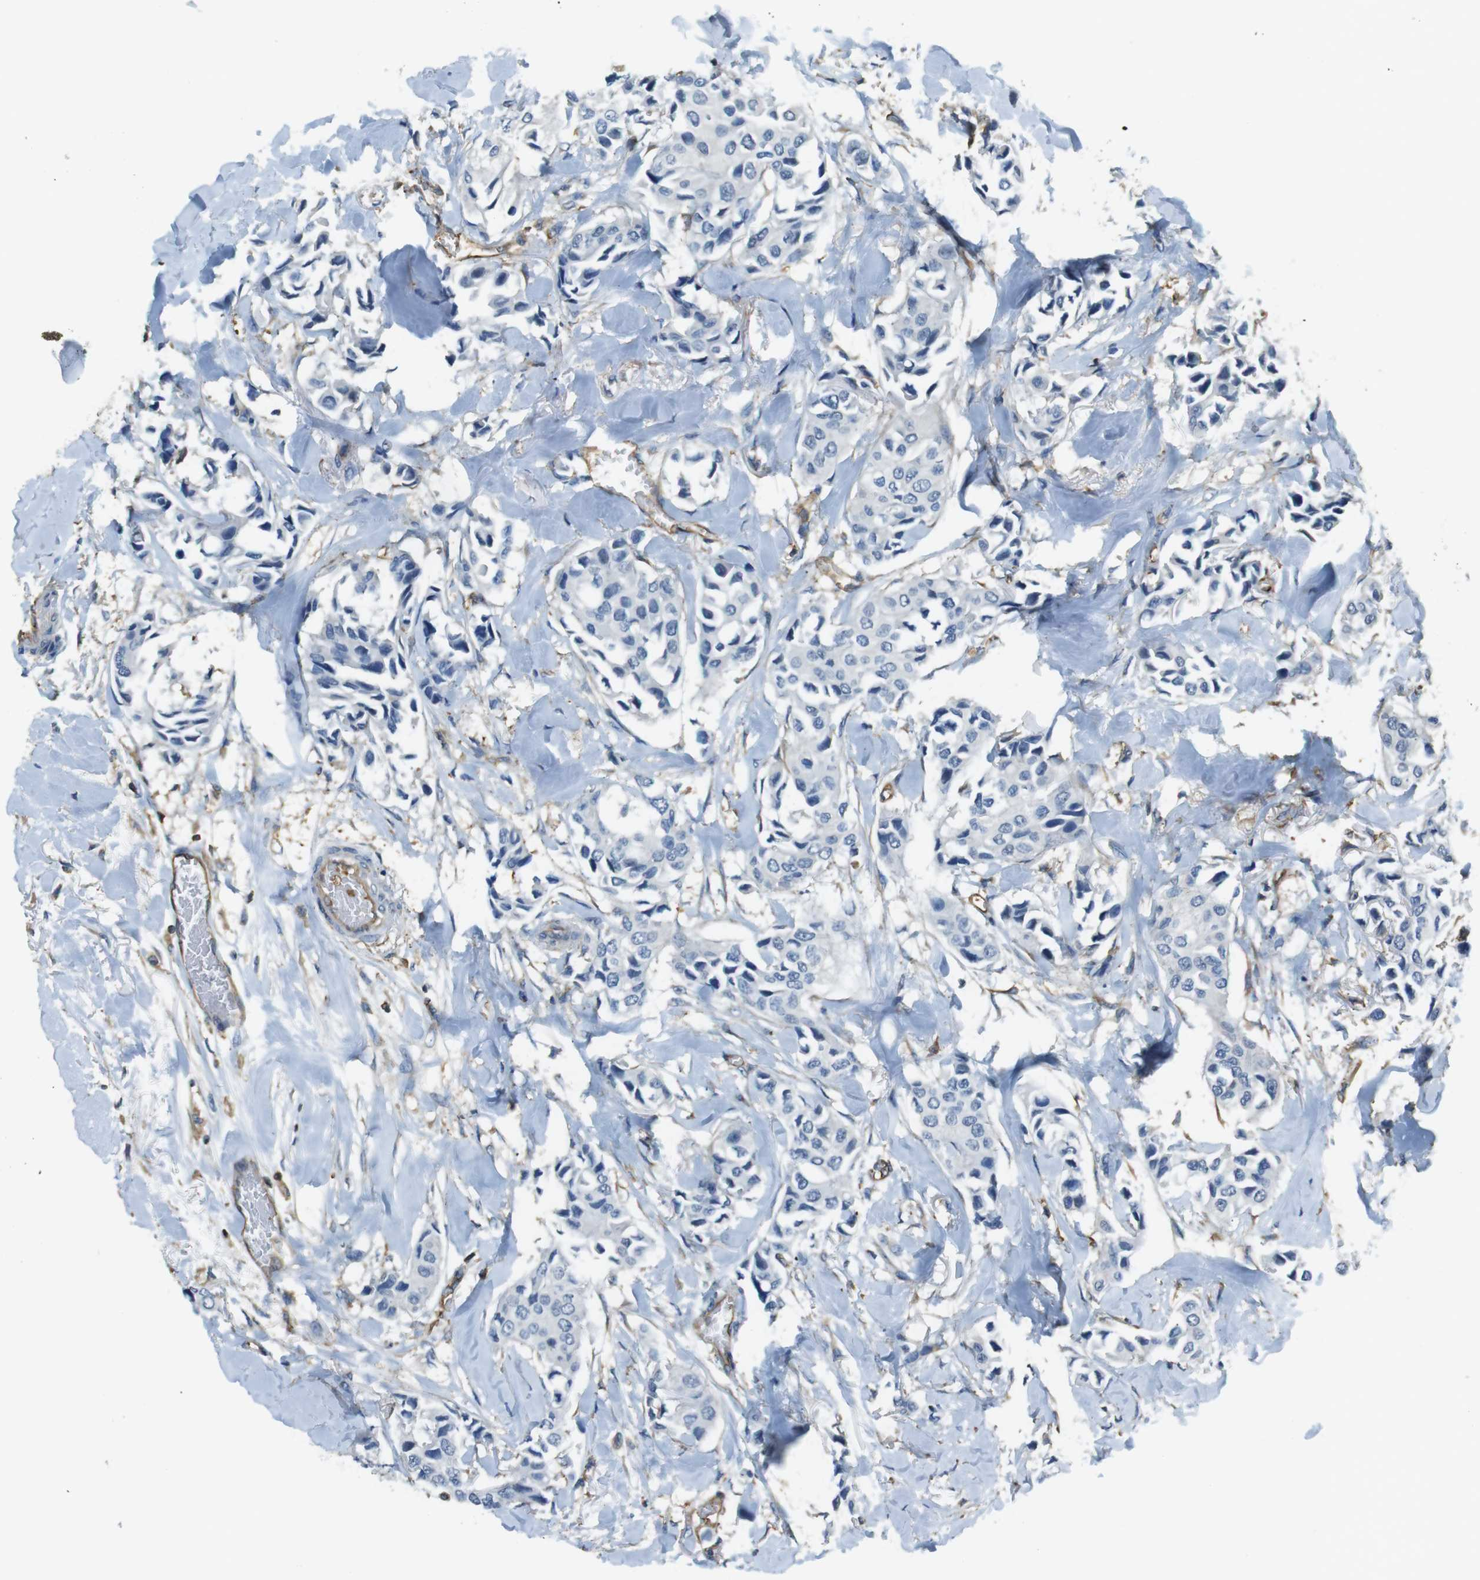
{"staining": {"intensity": "negative", "quantity": "none", "location": "none"}, "tissue": "breast cancer", "cell_type": "Tumor cells", "image_type": "cancer", "snomed": [{"axis": "morphology", "description": "Duct carcinoma"}, {"axis": "topography", "description": "Breast"}], "caption": "DAB (3,3'-diaminobenzidine) immunohistochemical staining of breast cancer (invasive ductal carcinoma) shows no significant expression in tumor cells.", "gene": "FCAR", "patient": {"sex": "female", "age": 80}}